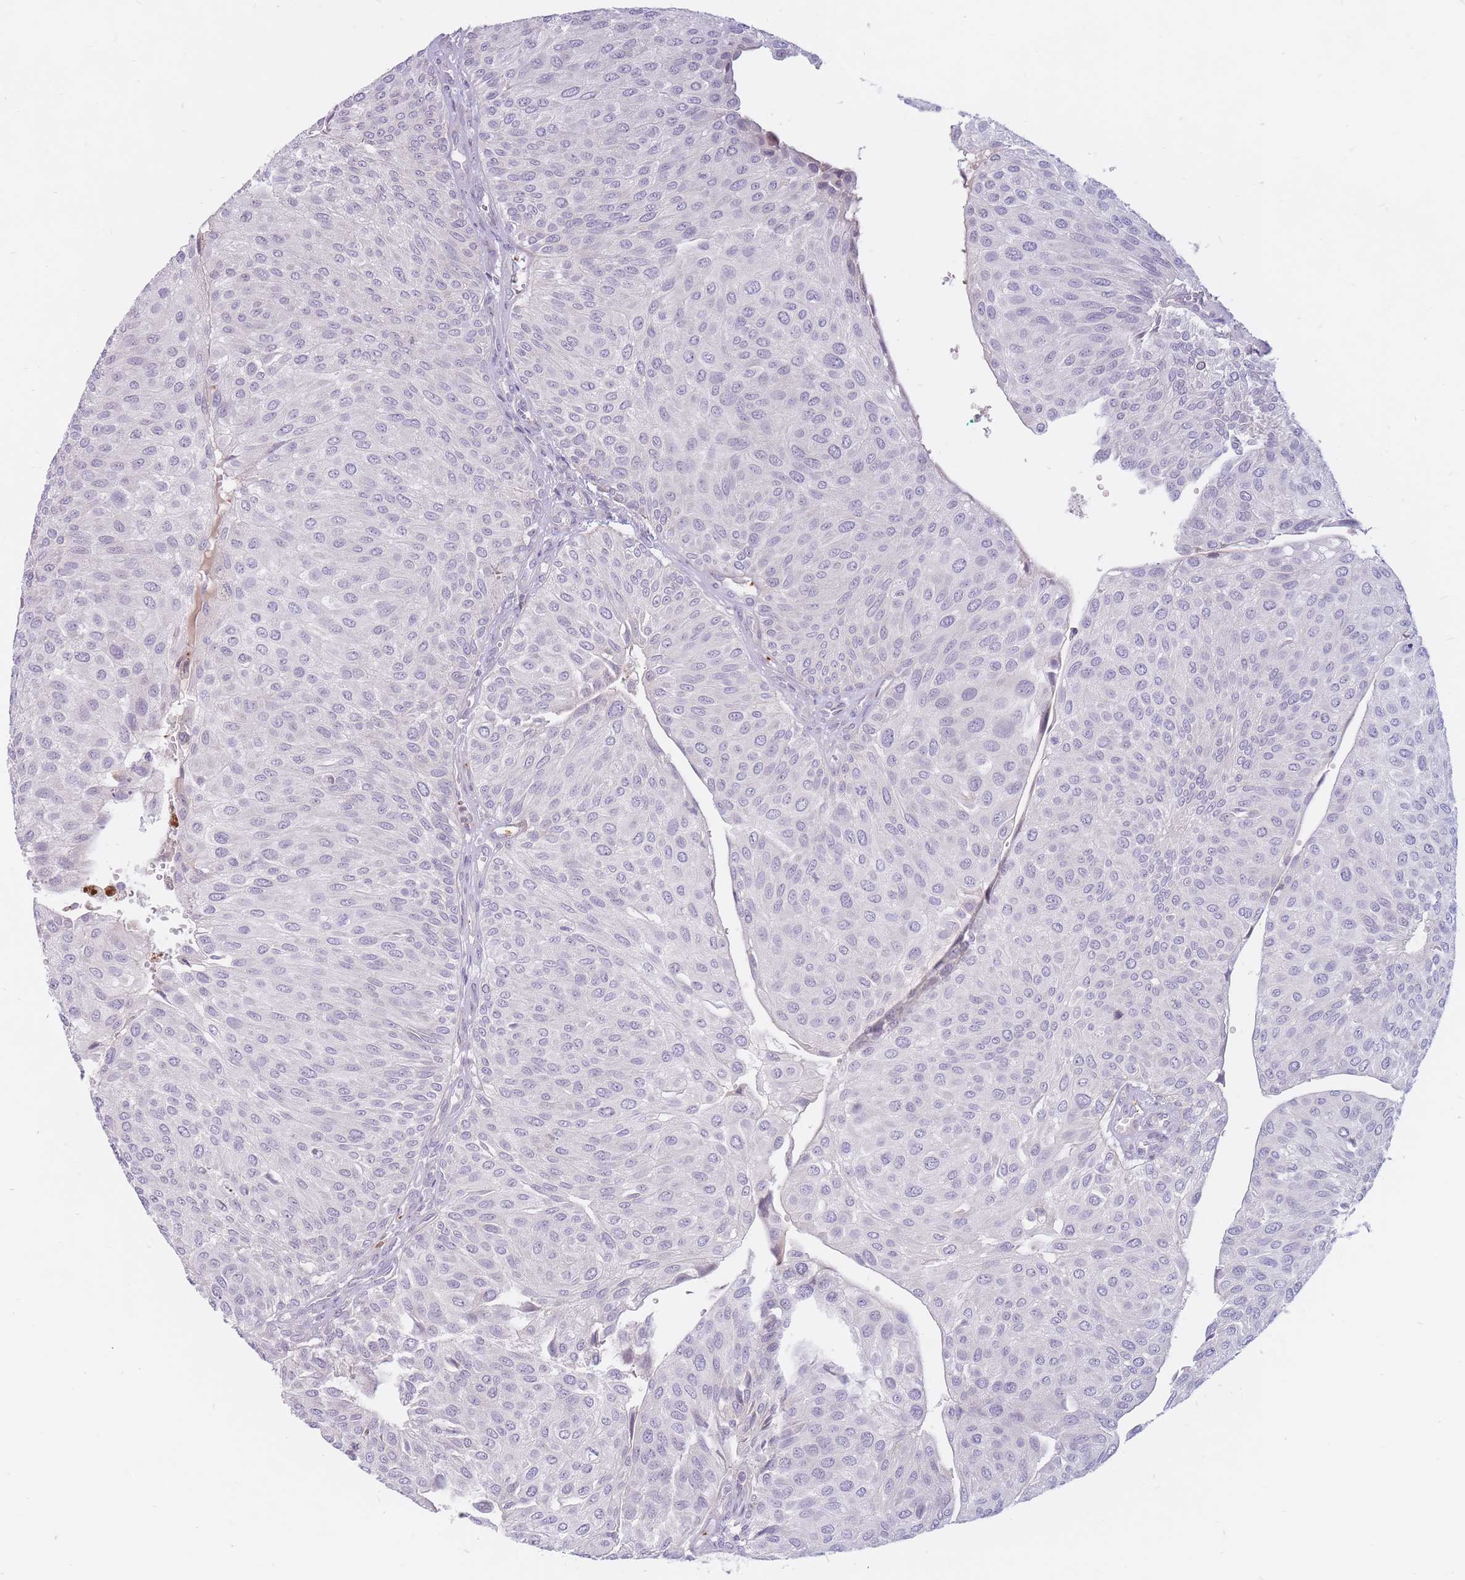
{"staining": {"intensity": "negative", "quantity": "none", "location": "none"}, "tissue": "urothelial cancer", "cell_type": "Tumor cells", "image_type": "cancer", "snomed": [{"axis": "morphology", "description": "Urothelial carcinoma, NOS"}, {"axis": "topography", "description": "Urinary bladder"}], "caption": "The immunohistochemistry photomicrograph has no significant expression in tumor cells of transitional cell carcinoma tissue.", "gene": "PTGDR", "patient": {"sex": "male", "age": 67}}